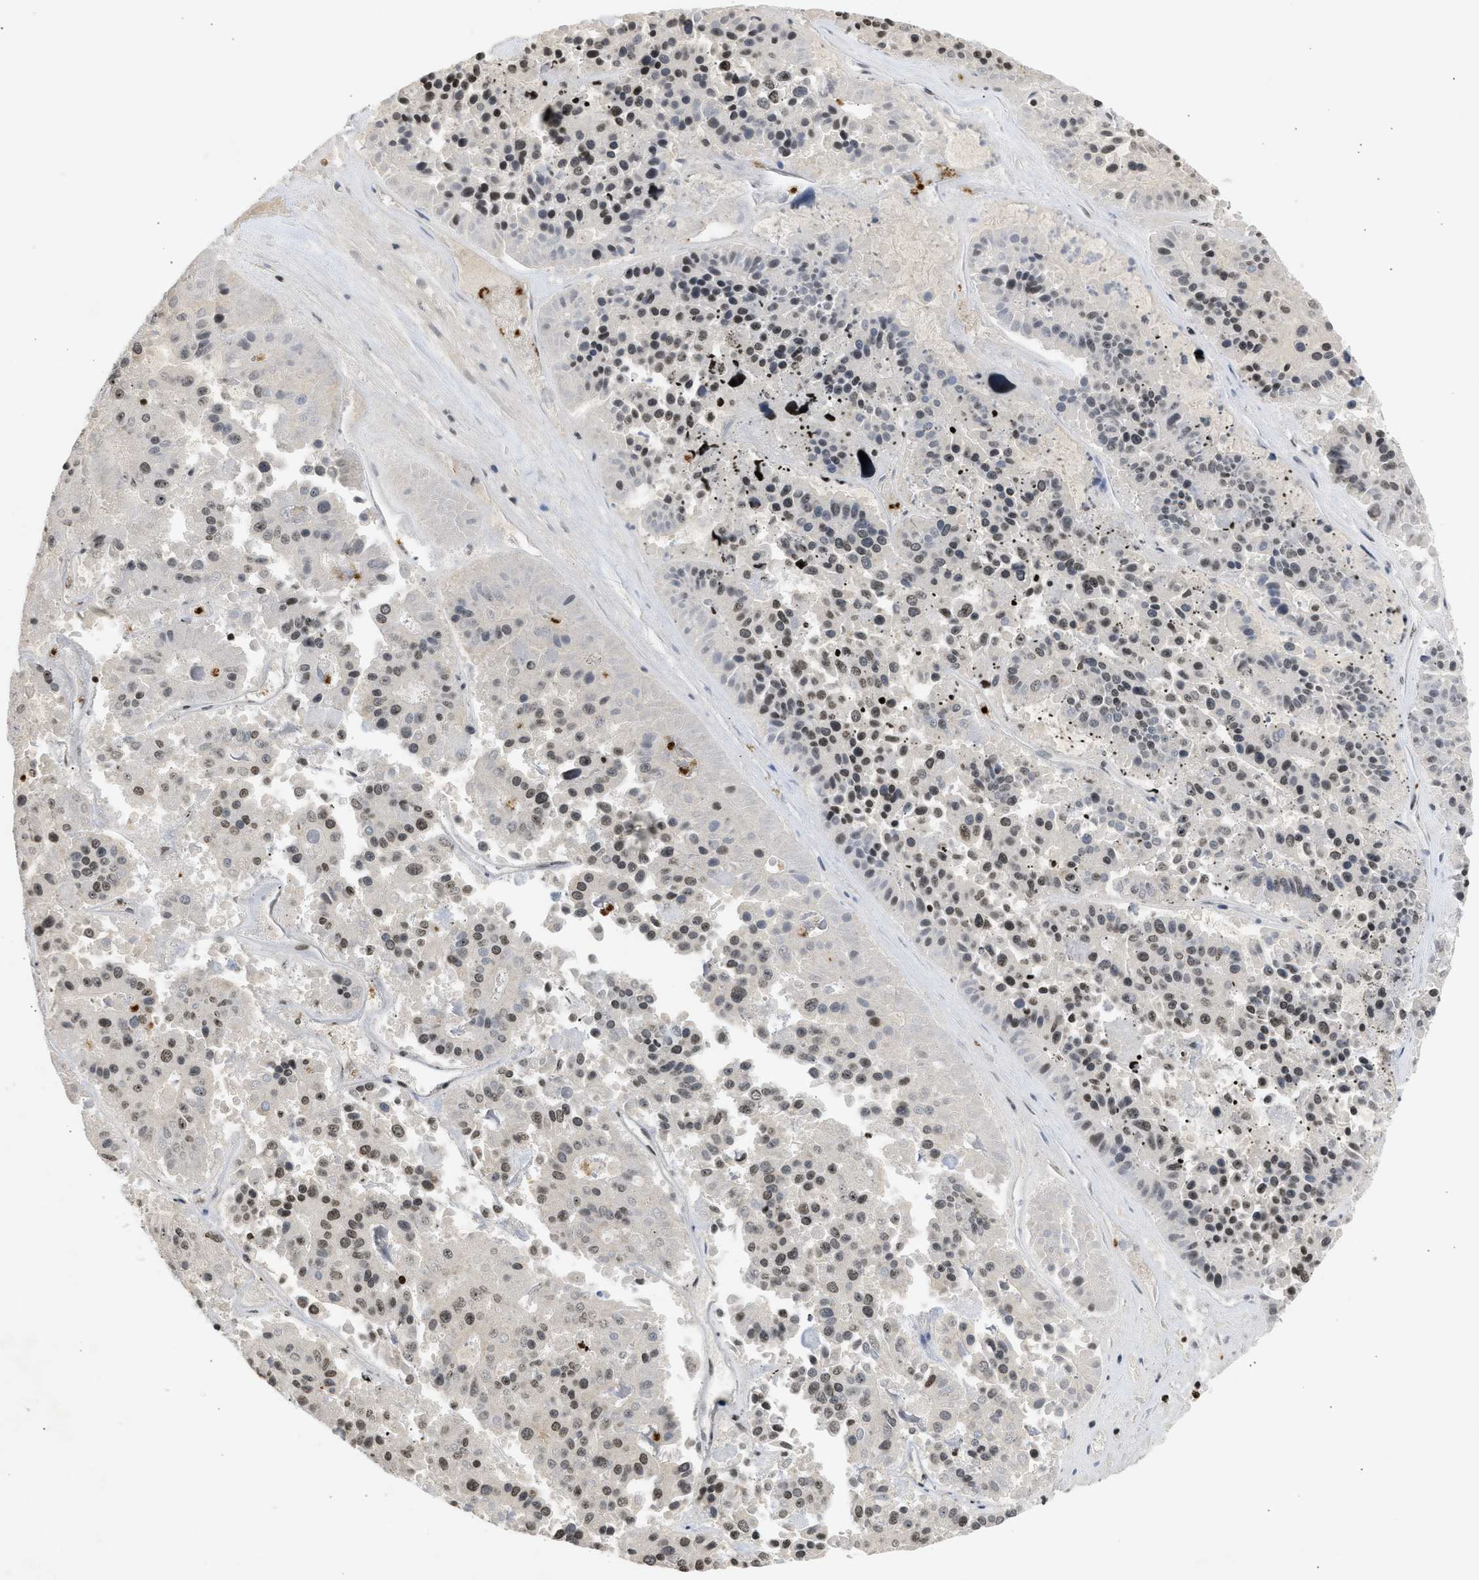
{"staining": {"intensity": "weak", "quantity": "25%-75%", "location": "nuclear"}, "tissue": "pancreatic cancer", "cell_type": "Tumor cells", "image_type": "cancer", "snomed": [{"axis": "morphology", "description": "Adenocarcinoma, NOS"}, {"axis": "topography", "description": "Pancreas"}], "caption": "Pancreatic adenocarcinoma stained with DAB immunohistochemistry shows low levels of weak nuclear staining in approximately 25%-75% of tumor cells.", "gene": "ENSG00000142539", "patient": {"sex": "male", "age": 50}}